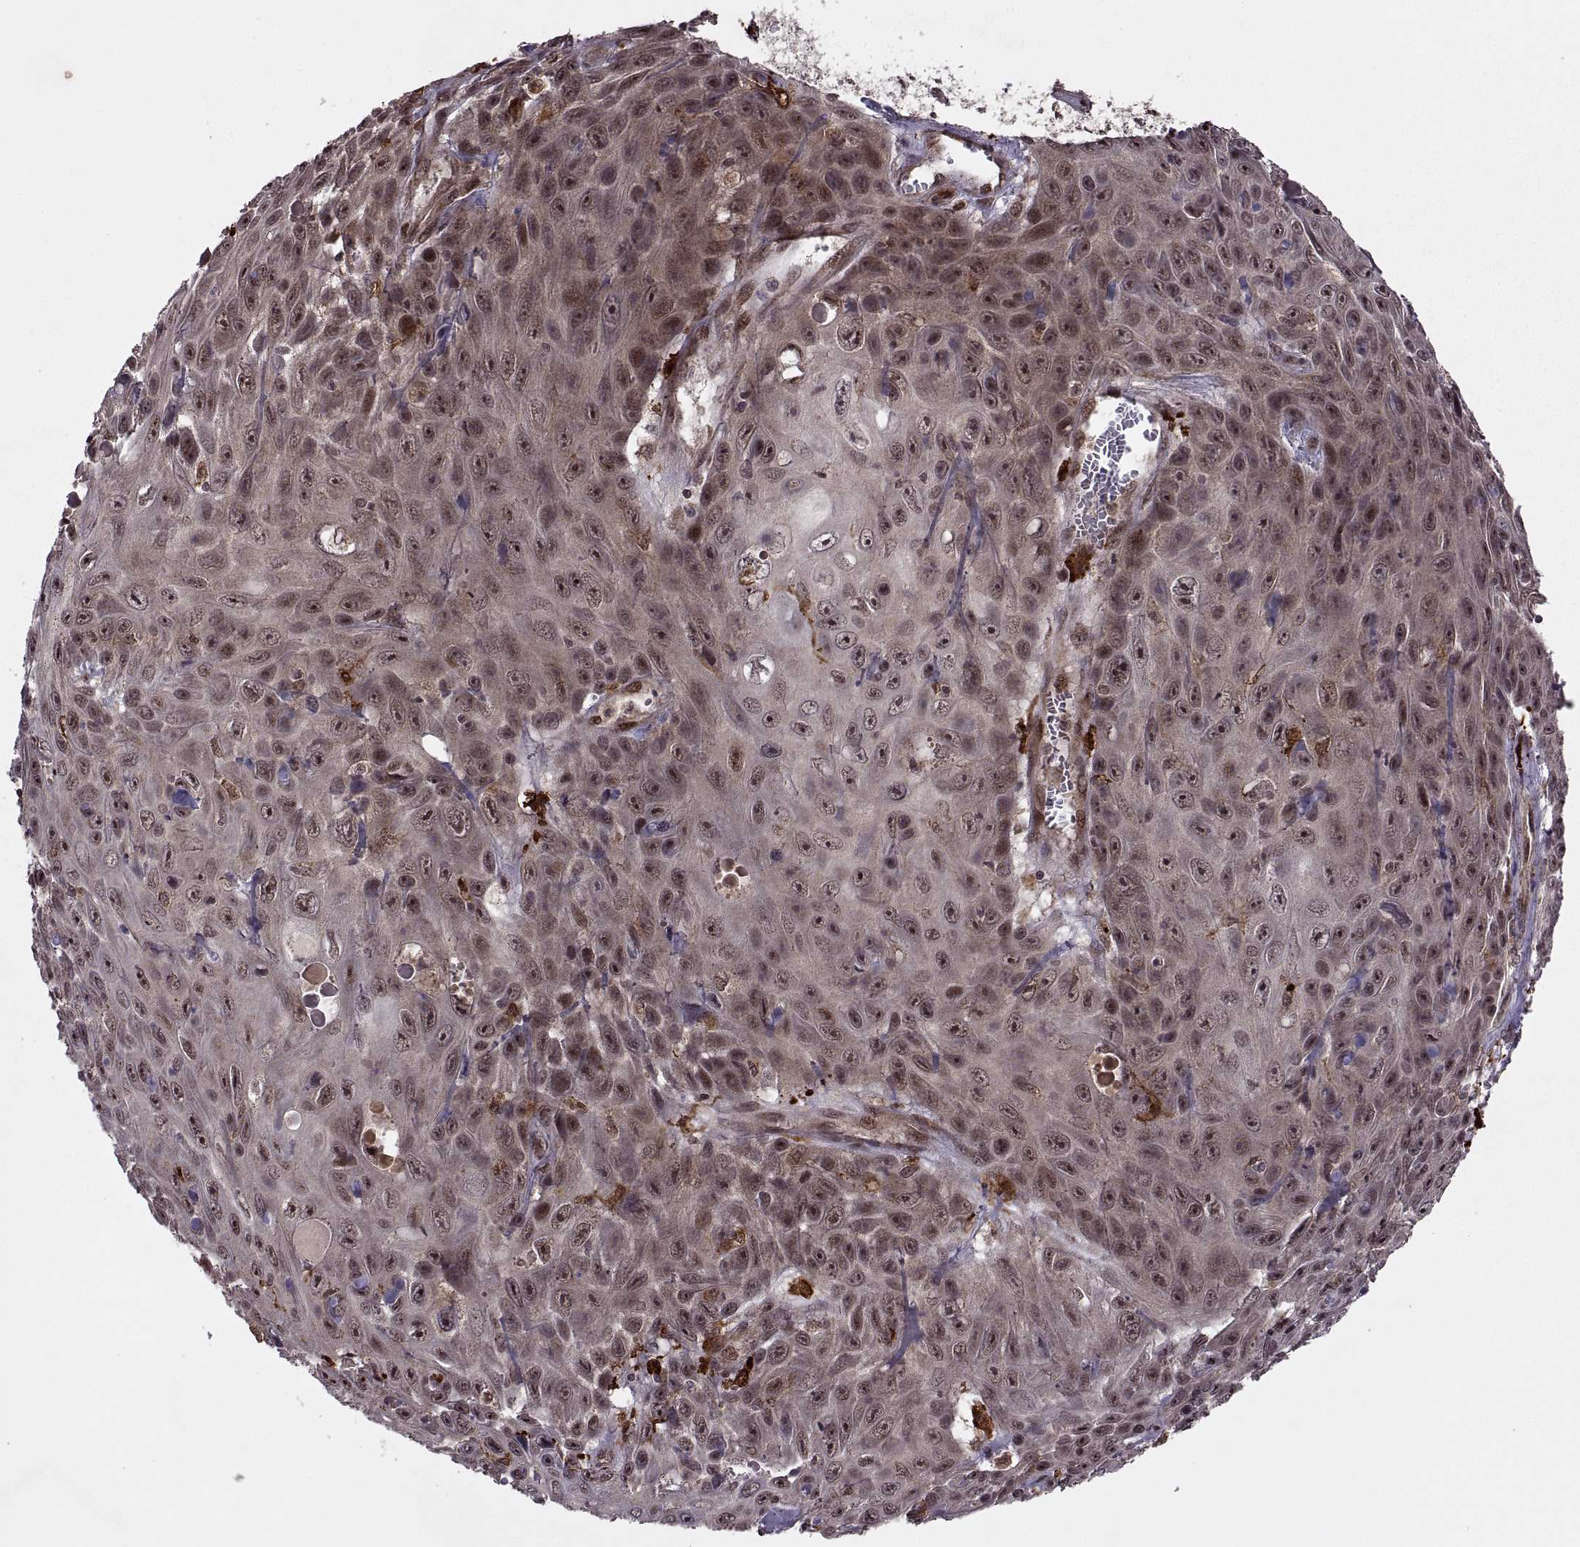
{"staining": {"intensity": "weak", "quantity": ">75%", "location": "cytoplasmic/membranous,nuclear"}, "tissue": "skin cancer", "cell_type": "Tumor cells", "image_type": "cancer", "snomed": [{"axis": "morphology", "description": "Squamous cell carcinoma, NOS"}, {"axis": "topography", "description": "Skin"}], "caption": "Immunohistochemistry photomicrograph of neoplastic tissue: human skin squamous cell carcinoma stained using immunohistochemistry (IHC) exhibits low levels of weak protein expression localized specifically in the cytoplasmic/membranous and nuclear of tumor cells, appearing as a cytoplasmic/membranous and nuclear brown color.", "gene": "PTOV1", "patient": {"sex": "male", "age": 82}}